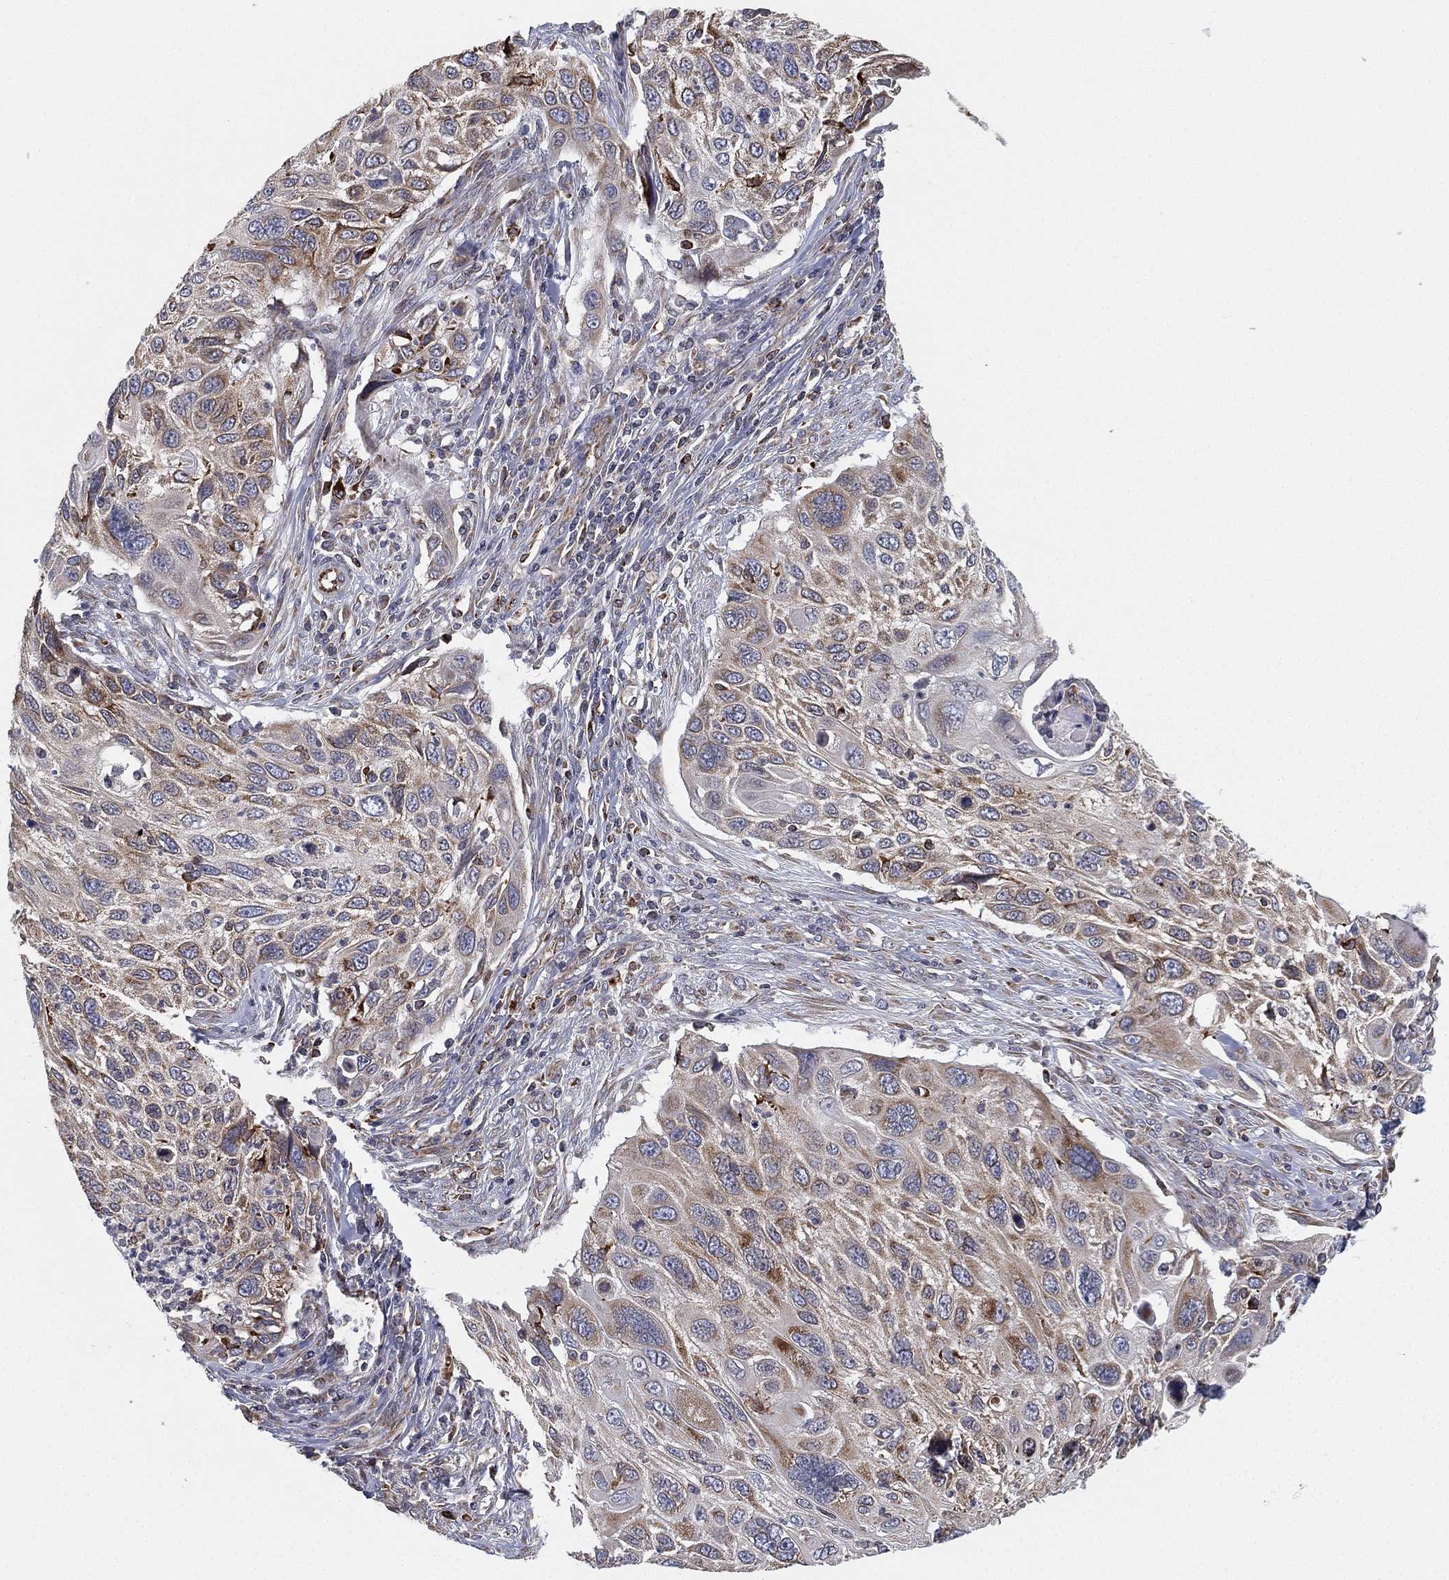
{"staining": {"intensity": "moderate", "quantity": "<25%", "location": "cytoplasmic/membranous"}, "tissue": "cervical cancer", "cell_type": "Tumor cells", "image_type": "cancer", "snomed": [{"axis": "morphology", "description": "Squamous cell carcinoma, NOS"}, {"axis": "topography", "description": "Cervix"}], "caption": "This photomicrograph displays immunohistochemistry staining of squamous cell carcinoma (cervical), with low moderate cytoplasmic/membranous staining in about <25% of tumor cells.", "gene": "CYB5B", "patient": {"sex": "female", "age": 70}}